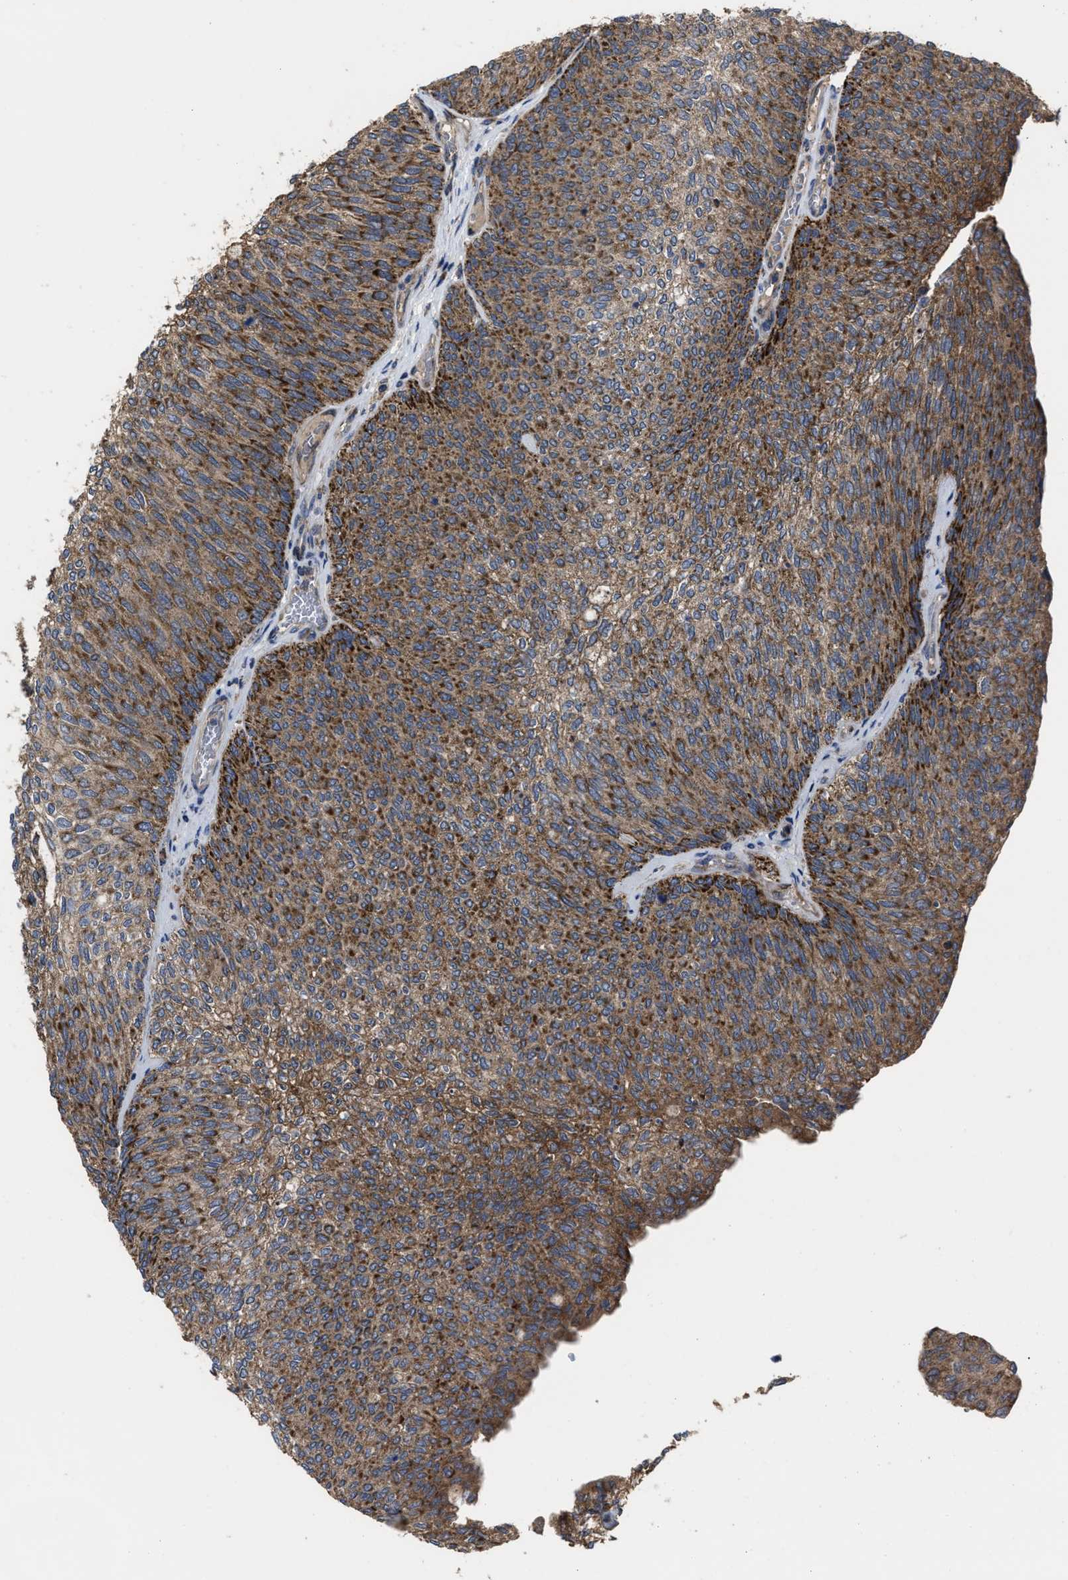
{"staining": {"intensity": "moderate", "quantity": ">75%", "location": "cytoplasmic/membranous"}, "tissue": "urothelial cancer", "cell_type": "Tumor cells", "image_type": "cancer", "snomed": [{"axis": "morphology", "description": "Urothelial carcinoma, Low grade"}, {"axis": "topography", "description": "Urinary bladder"}], "caption": "IHC (DAB (3,3'-diaminobenzidine)) staining of urothelial cancer exhibits moderate cytoplasmic/membranous protein expression in approximately >75% of tumor cells. (brown staining indicates protein expression, while blue staining denotes nuclei).", "gene": "PASK", "patient": {"sex": "female", "age": 79}}